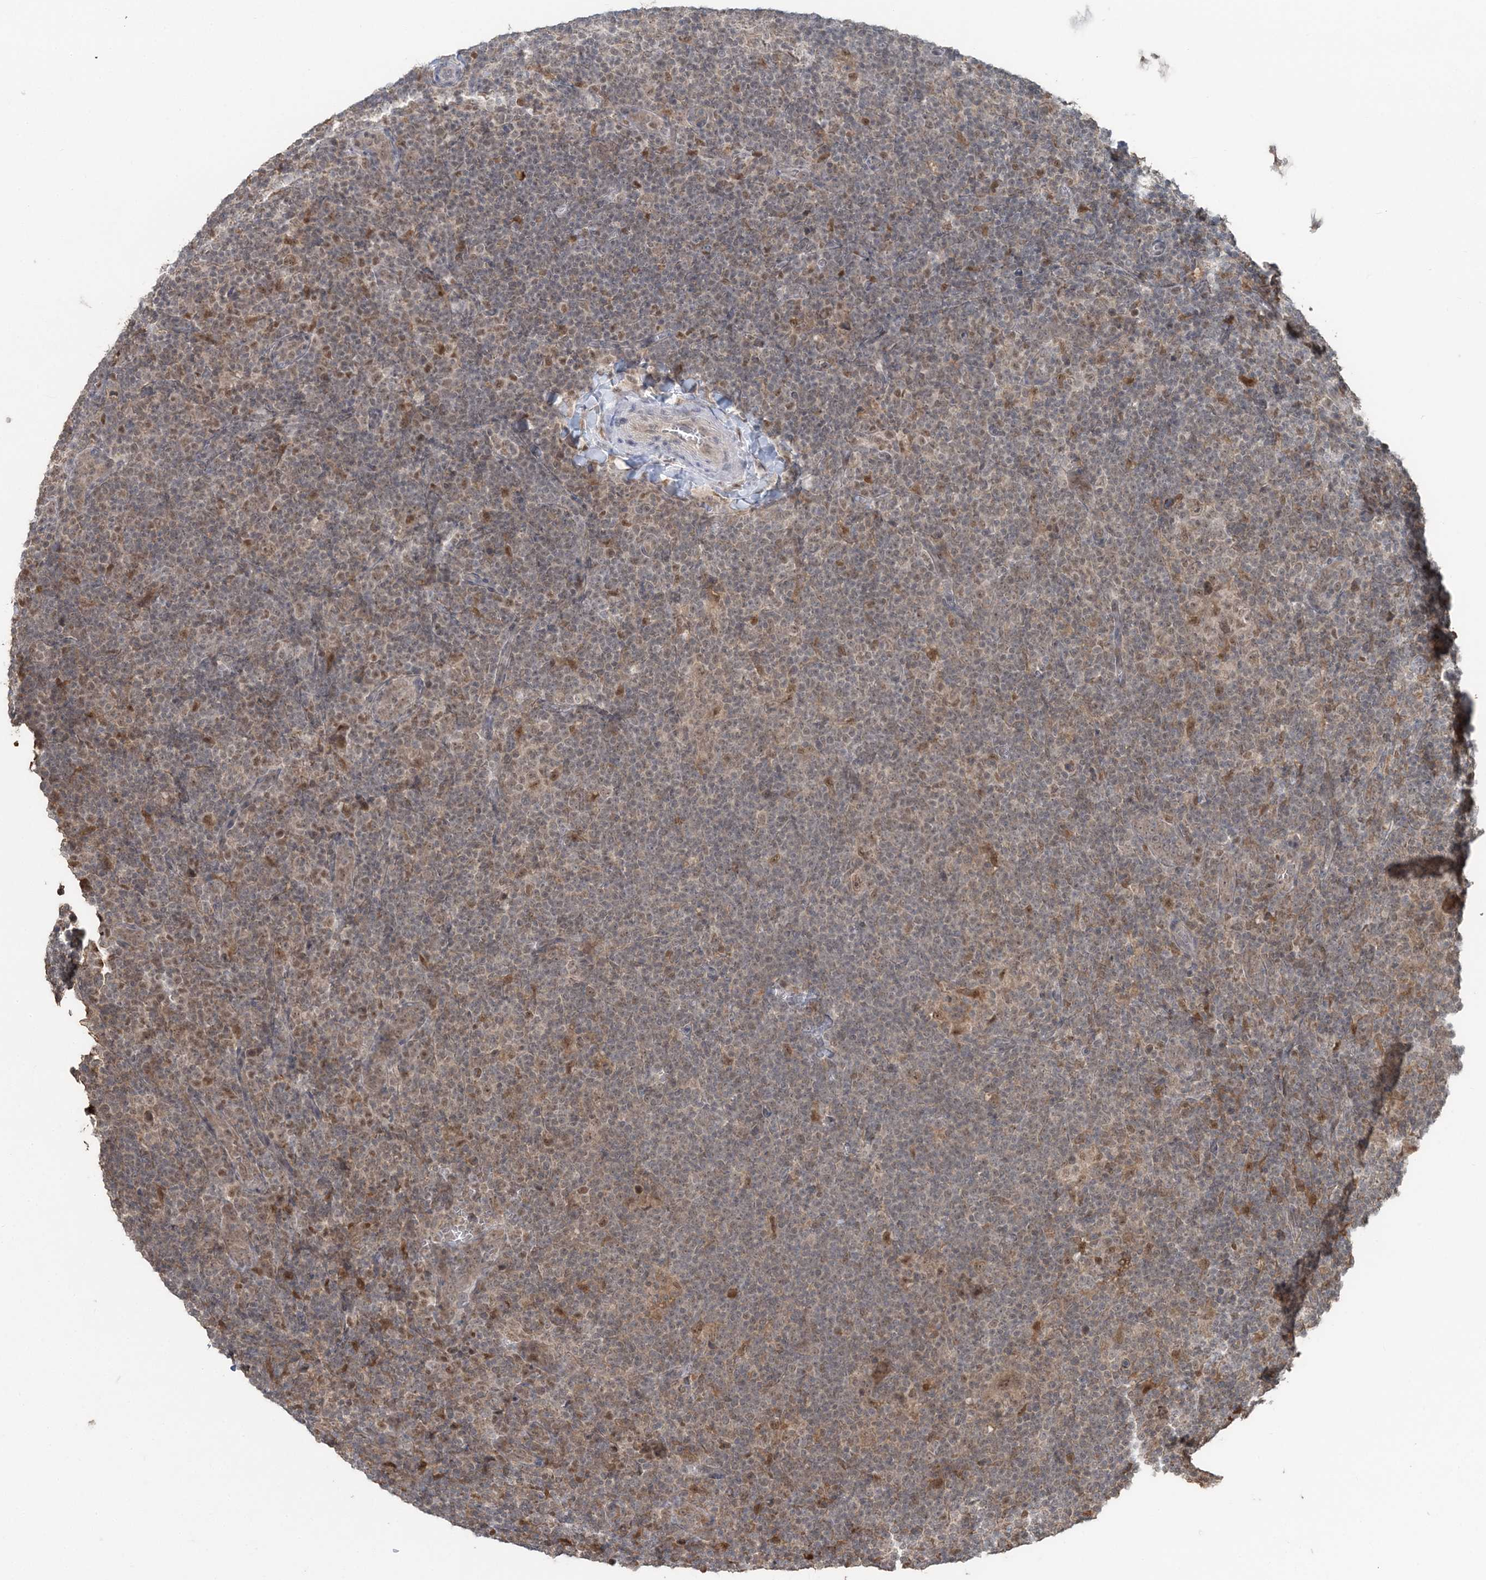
{"staining": {"intensity": "moderate", "quantity": ">75%", "location": "nuclear"}, "tissue": "lymphoma", "cell_type": "Tumor cells", "image_type": "cancer", "snomed": [{"axis": "morphology", "description": "Hodgkin's disease, NOS"}, {"axis": "topography", "description": "Lymph node"}], "caption": "A medium amount of moderate nuclear staining is identified in about >75% of tumor cells in lymphoma tissue.", "gene": "SLU7", "patient": {"sex": "female", "age": 57}}